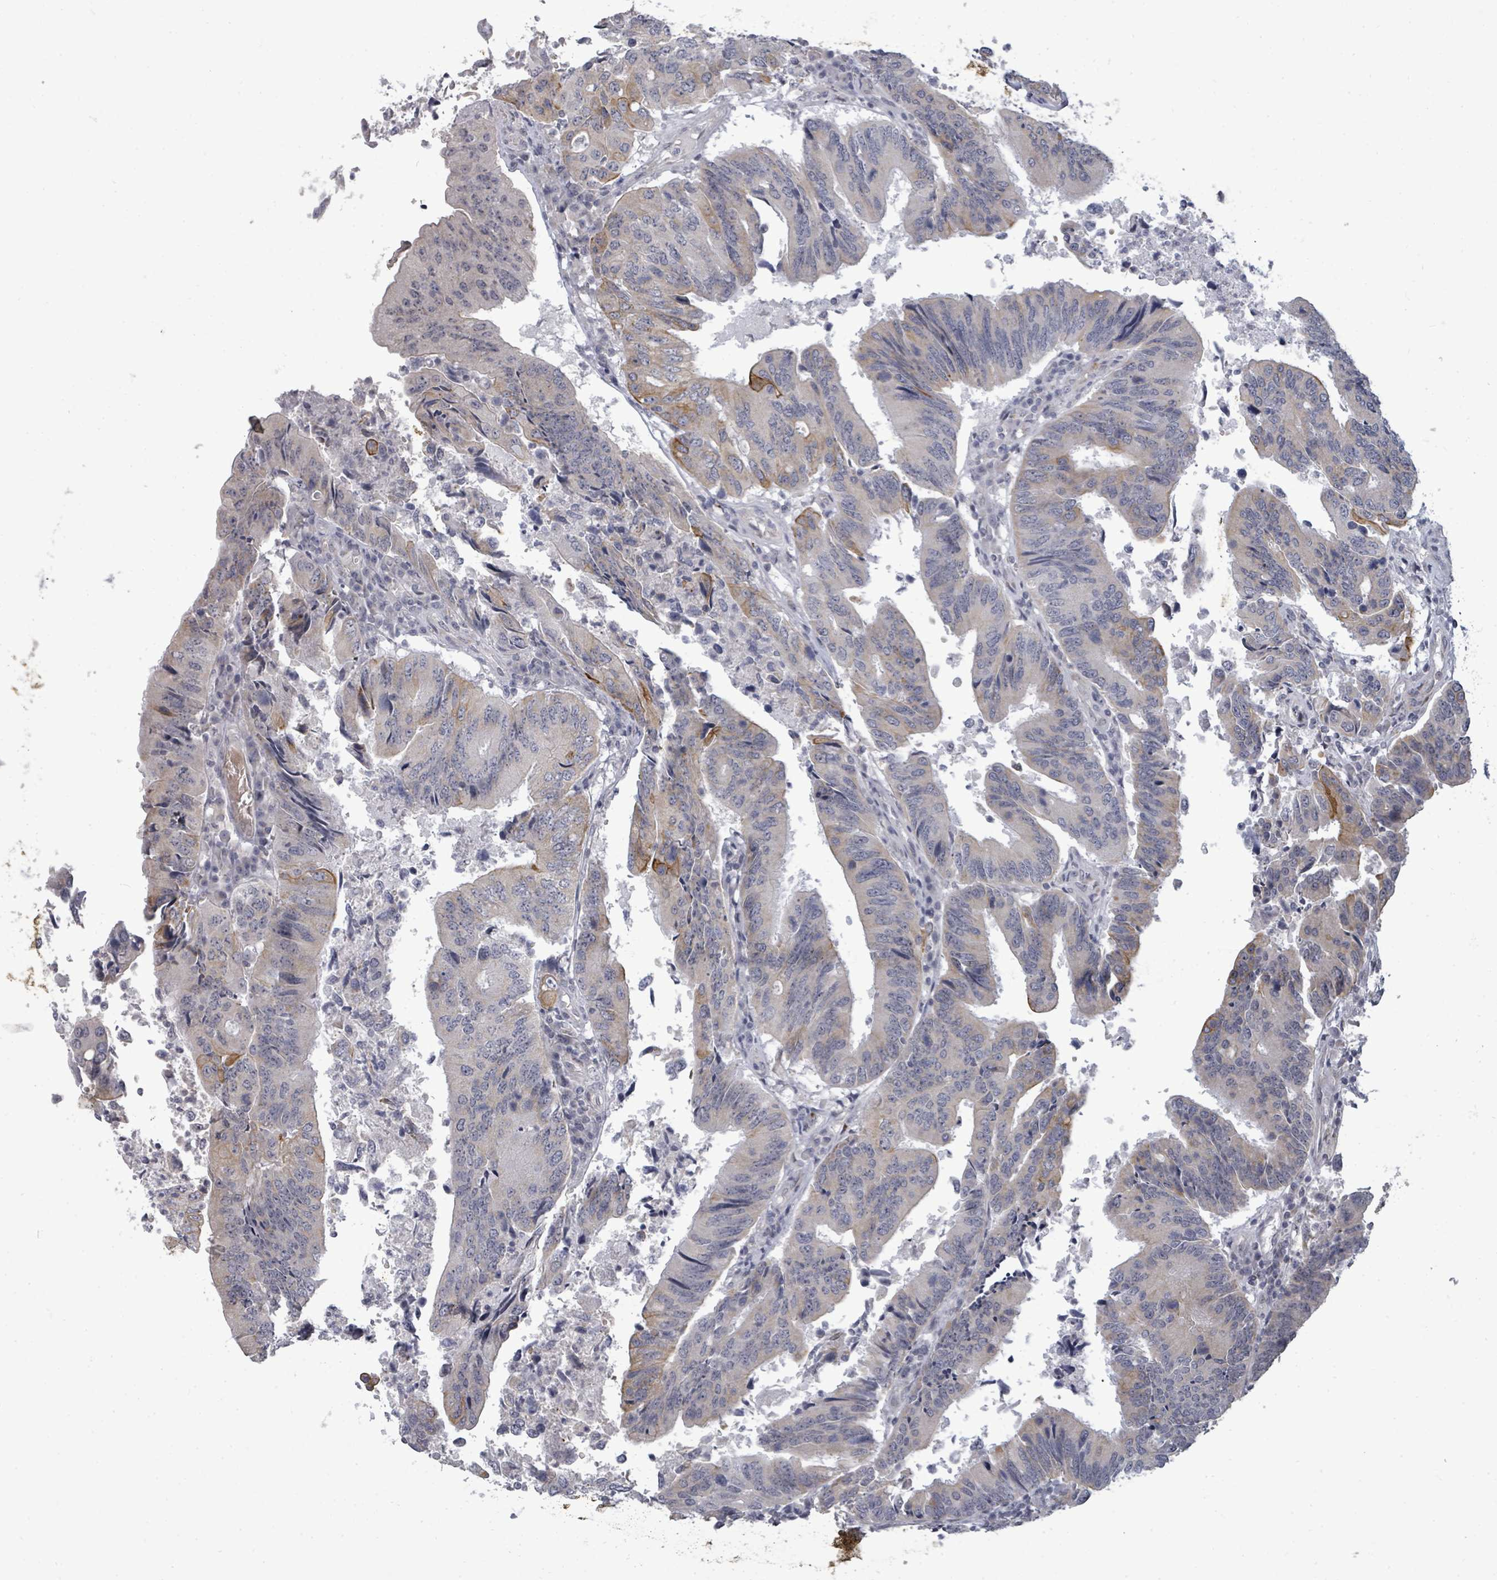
{"staining": {"intensity": "moderate", "quantity": "<25%", "location": "cytoplasmic/membranous"}, "tissue": "colorectal cancer", "cell_type": "Tumor cells", "image_type": "cancer", "snomed": [{"axis": "morphology", "description": "Adenocarcinoma, NOS"}, {"axis": "topography", "description": "Colon"}], "caption": "Tumor cells exhibit low levels of moderate cytoplasmic/membranous expression in approximately <25% of cells in human colorectal adenocarcinoma.", "gene": "PTPN20", "patient": {"sex": "female", "age": 67}}